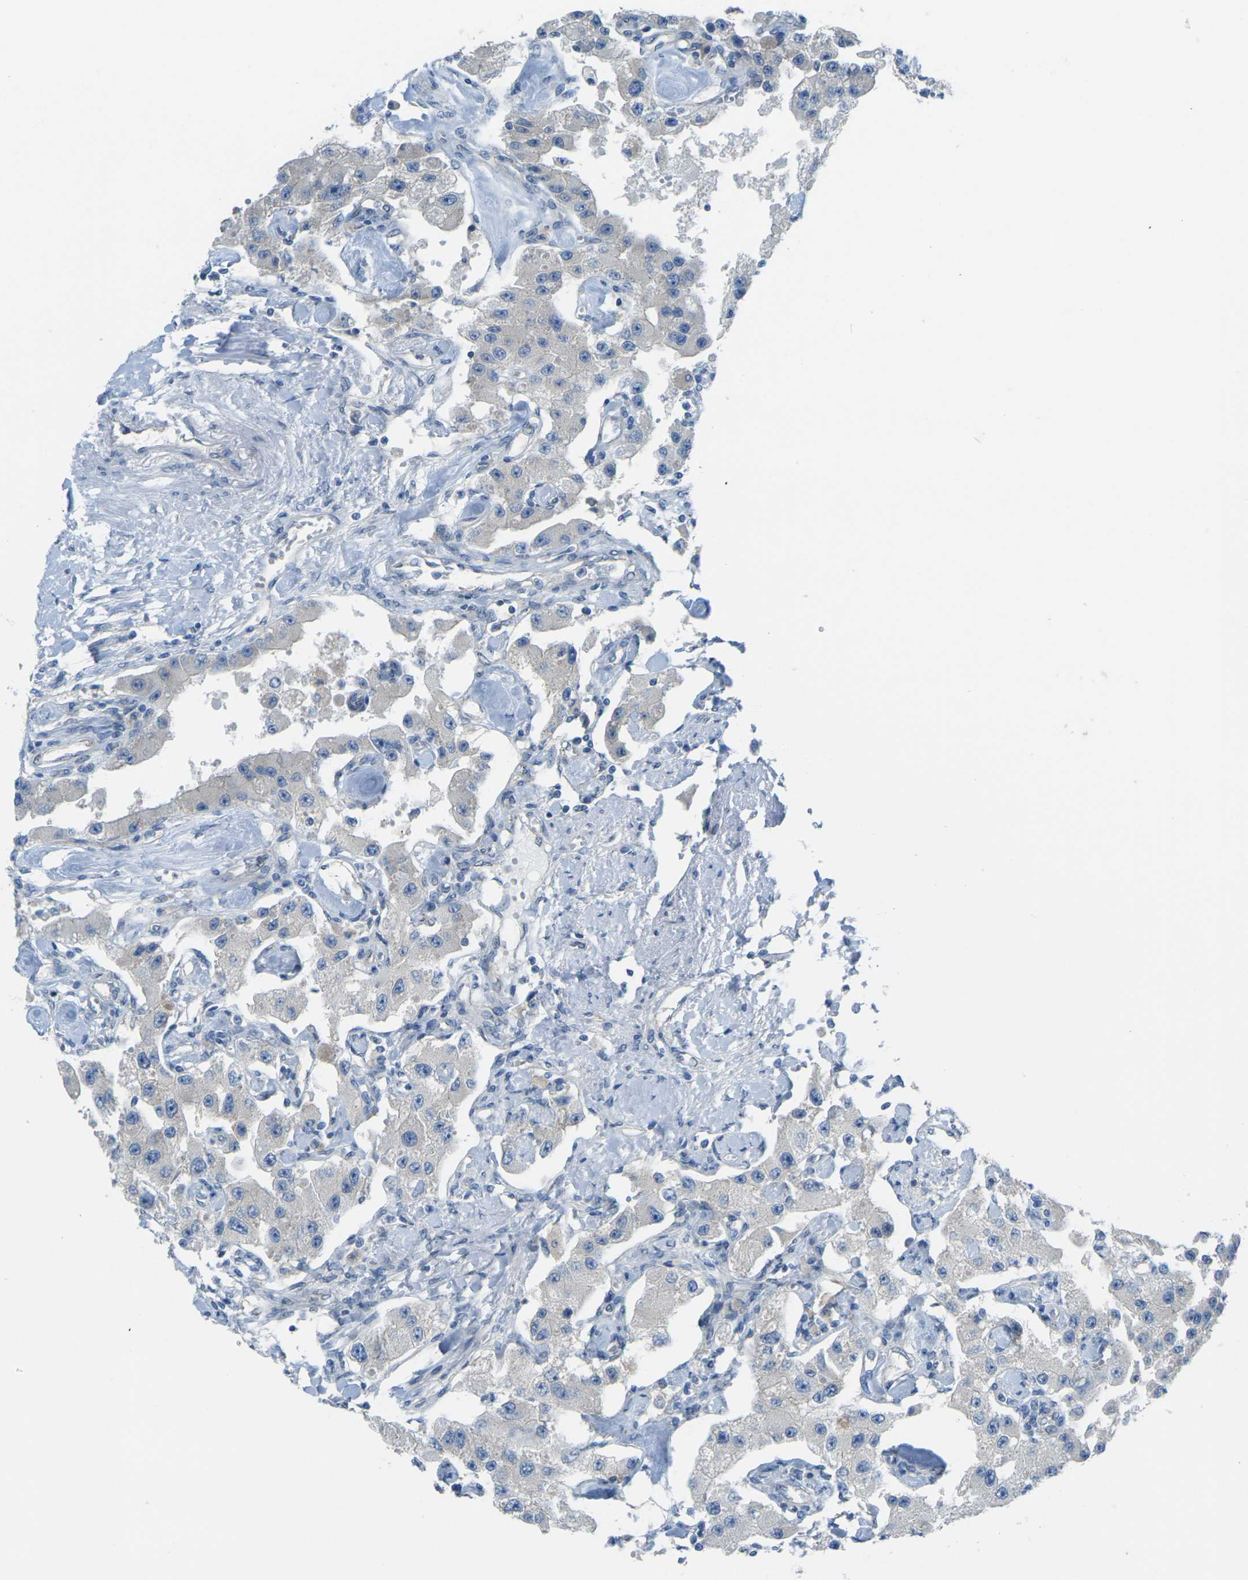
{"staining": {"intensity": "negative", "quantity": "none", "location": "none"}, "tissue": "carcinoid", "cell_type": "Tumor cells", "image_type": "cancer", "snomed": [{"axis": "morphology", "description": "Carcinoid, malignant, NOS"}, {"axis": "topography", "description": "Pancreas"}], "caption": "DAB (3,3'-diaminobenzidine) immunohistochemical staining of human carcinoid (malignant) demonstrates no significant staining in tumor cells.", "gene": "RHBDD1", "patient": {"sex": "male", "age": 41}}